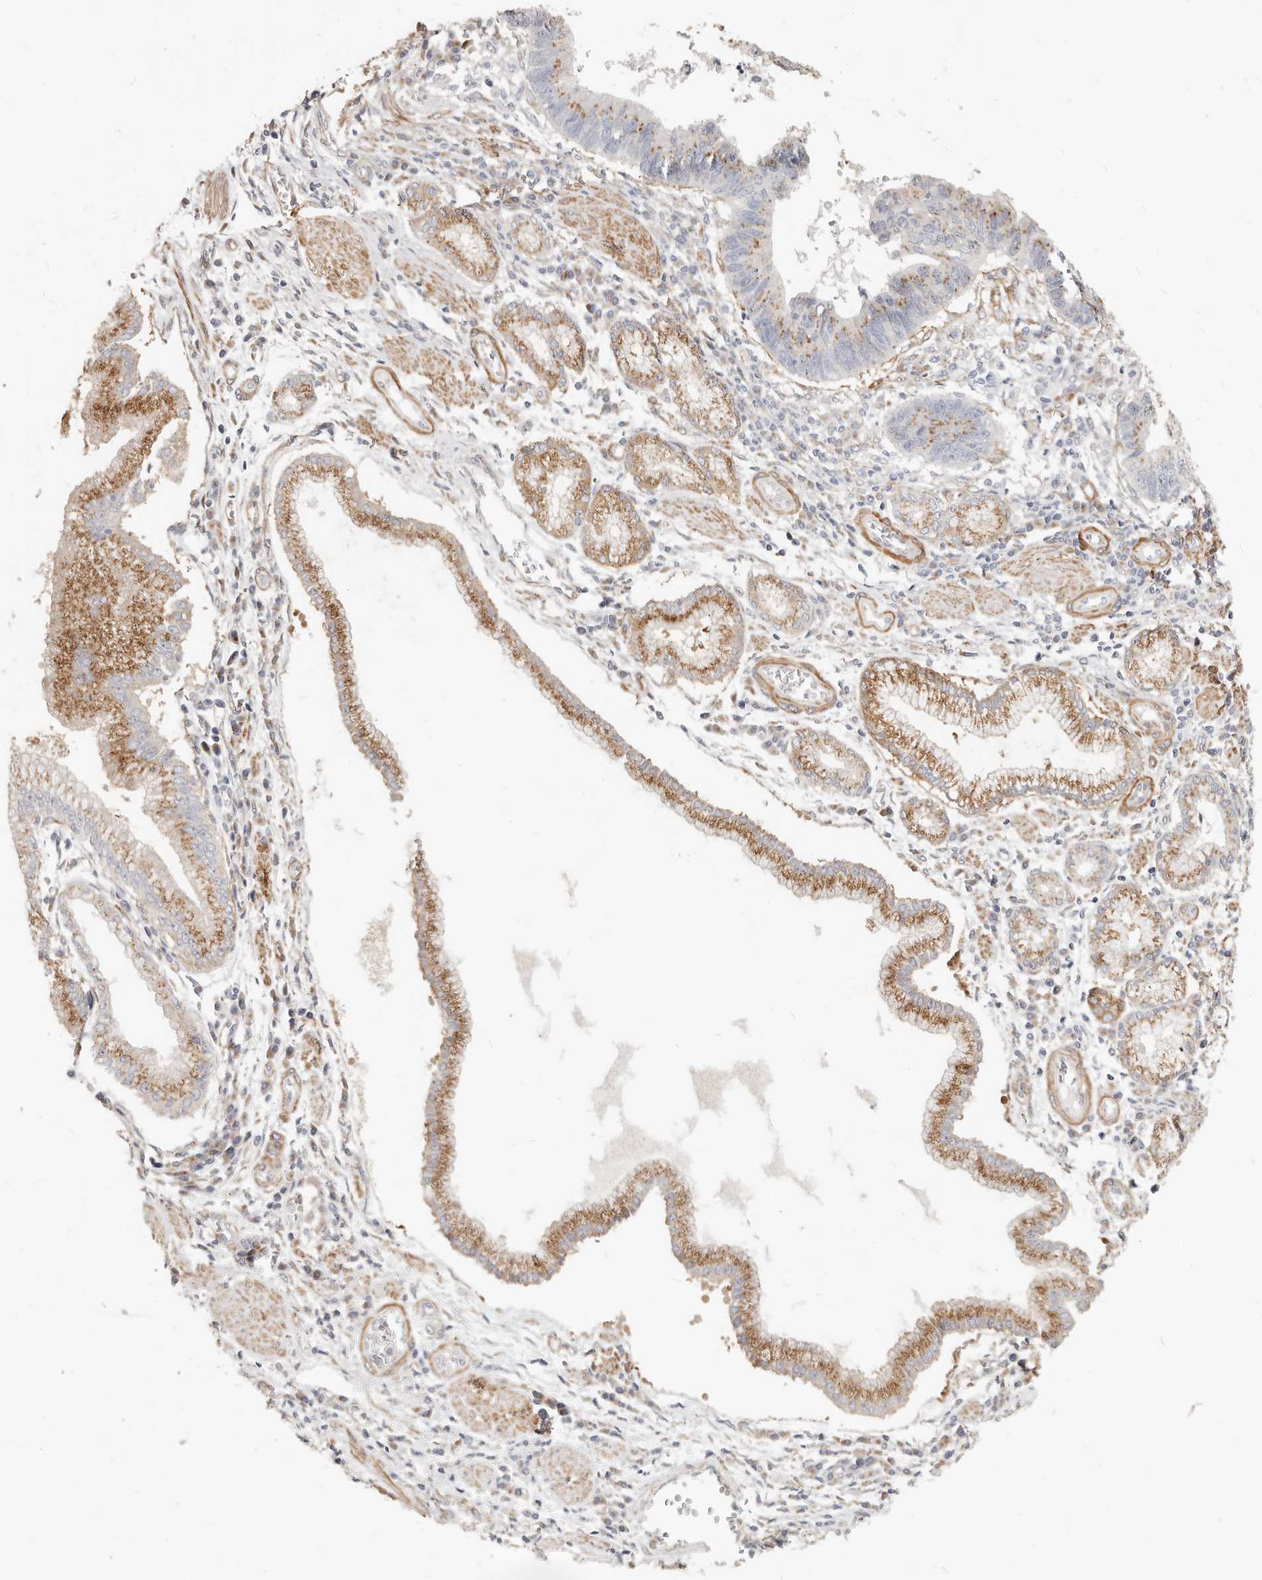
{"staining": {"intensity": "moderate", "quantity": ">75%", "location": "cytoplasmic/membranous"}, "tissue": "stomach cancer", "cell_type": "Tumor cells", "image_type": "cancer", "snomed": [{"axis": "morphology", "description": "Adenocarcinoma, NOS"}, {"axis": "topography", "description": "Stomach"}], "caption": "Immunohistochemical staining of stomach adenocarcinoma reveals medium levels of moderate cytoplasmic/membranous staining in about >75% of tumor cells.", "gene": "RABAC1", "patient": {"sex": "male", "age": 59}}